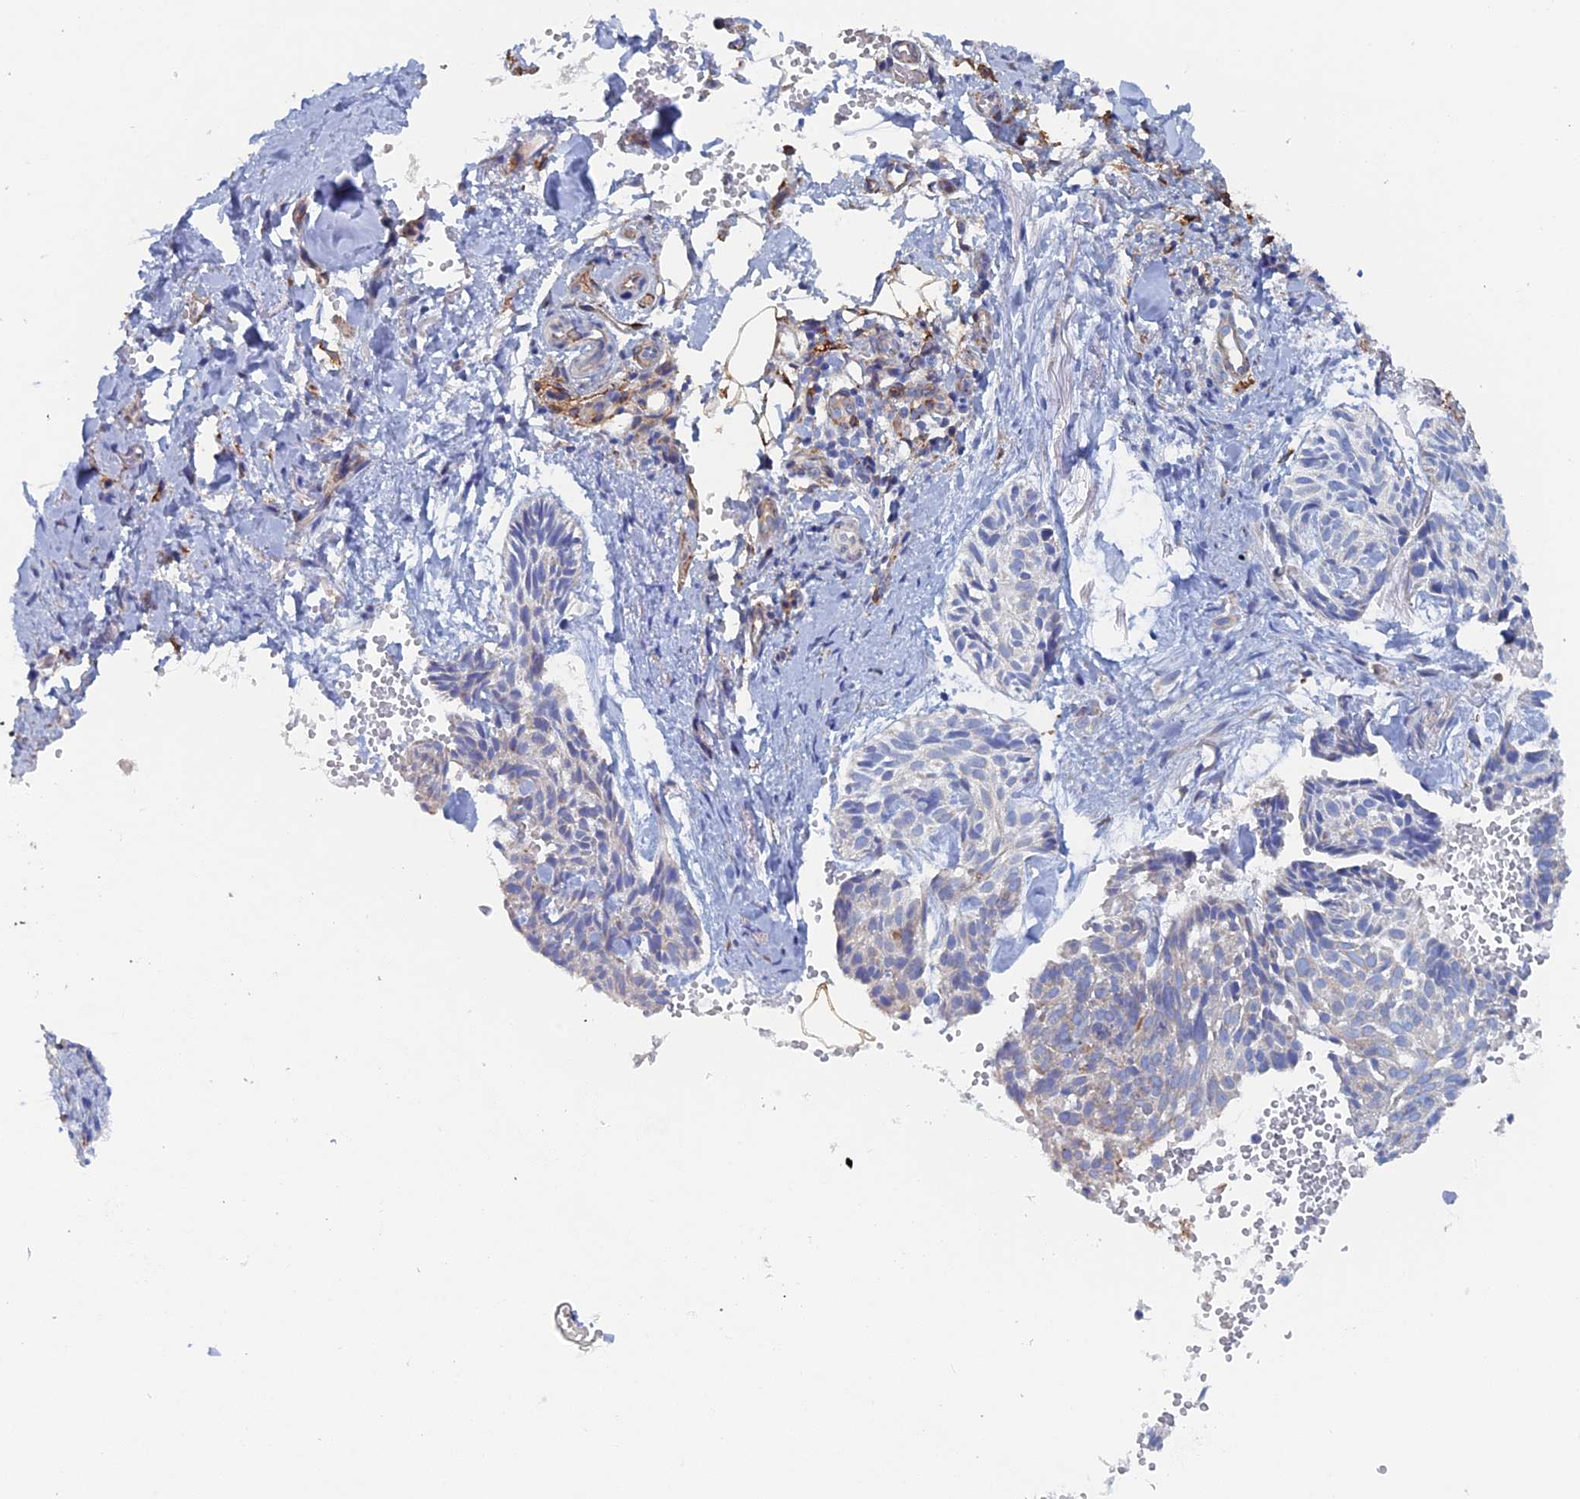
{"staining": {"intensity": "negative", "quantity": "none", "location": "none"}, "tissue": "skin cancer", "cell_type": "Tumor cells", "image_type": "cancer", "snomed": [{"axis": "morphology", "description": "Normal tissue, NOS"}, {"axis": "morphology", "description": "Basal cell carcinoma"}, {"axis": "topography", "description": "Skin"}], "caption": "This image is of skin cancer (basal cell carcinoma) stained with immunohistochemistry to label a protein in brown with the nuclei are counter-stained blue. There is no expression in tumor cells. (Stains: DAB (3,3'-diaminobenzidine) immunohistochemistry with hematoxylin counter stain, Microscopy: brightfield microscopy at high magnification).", "gene": "COG7", "patient": {"sex": "male", "age": 66}}